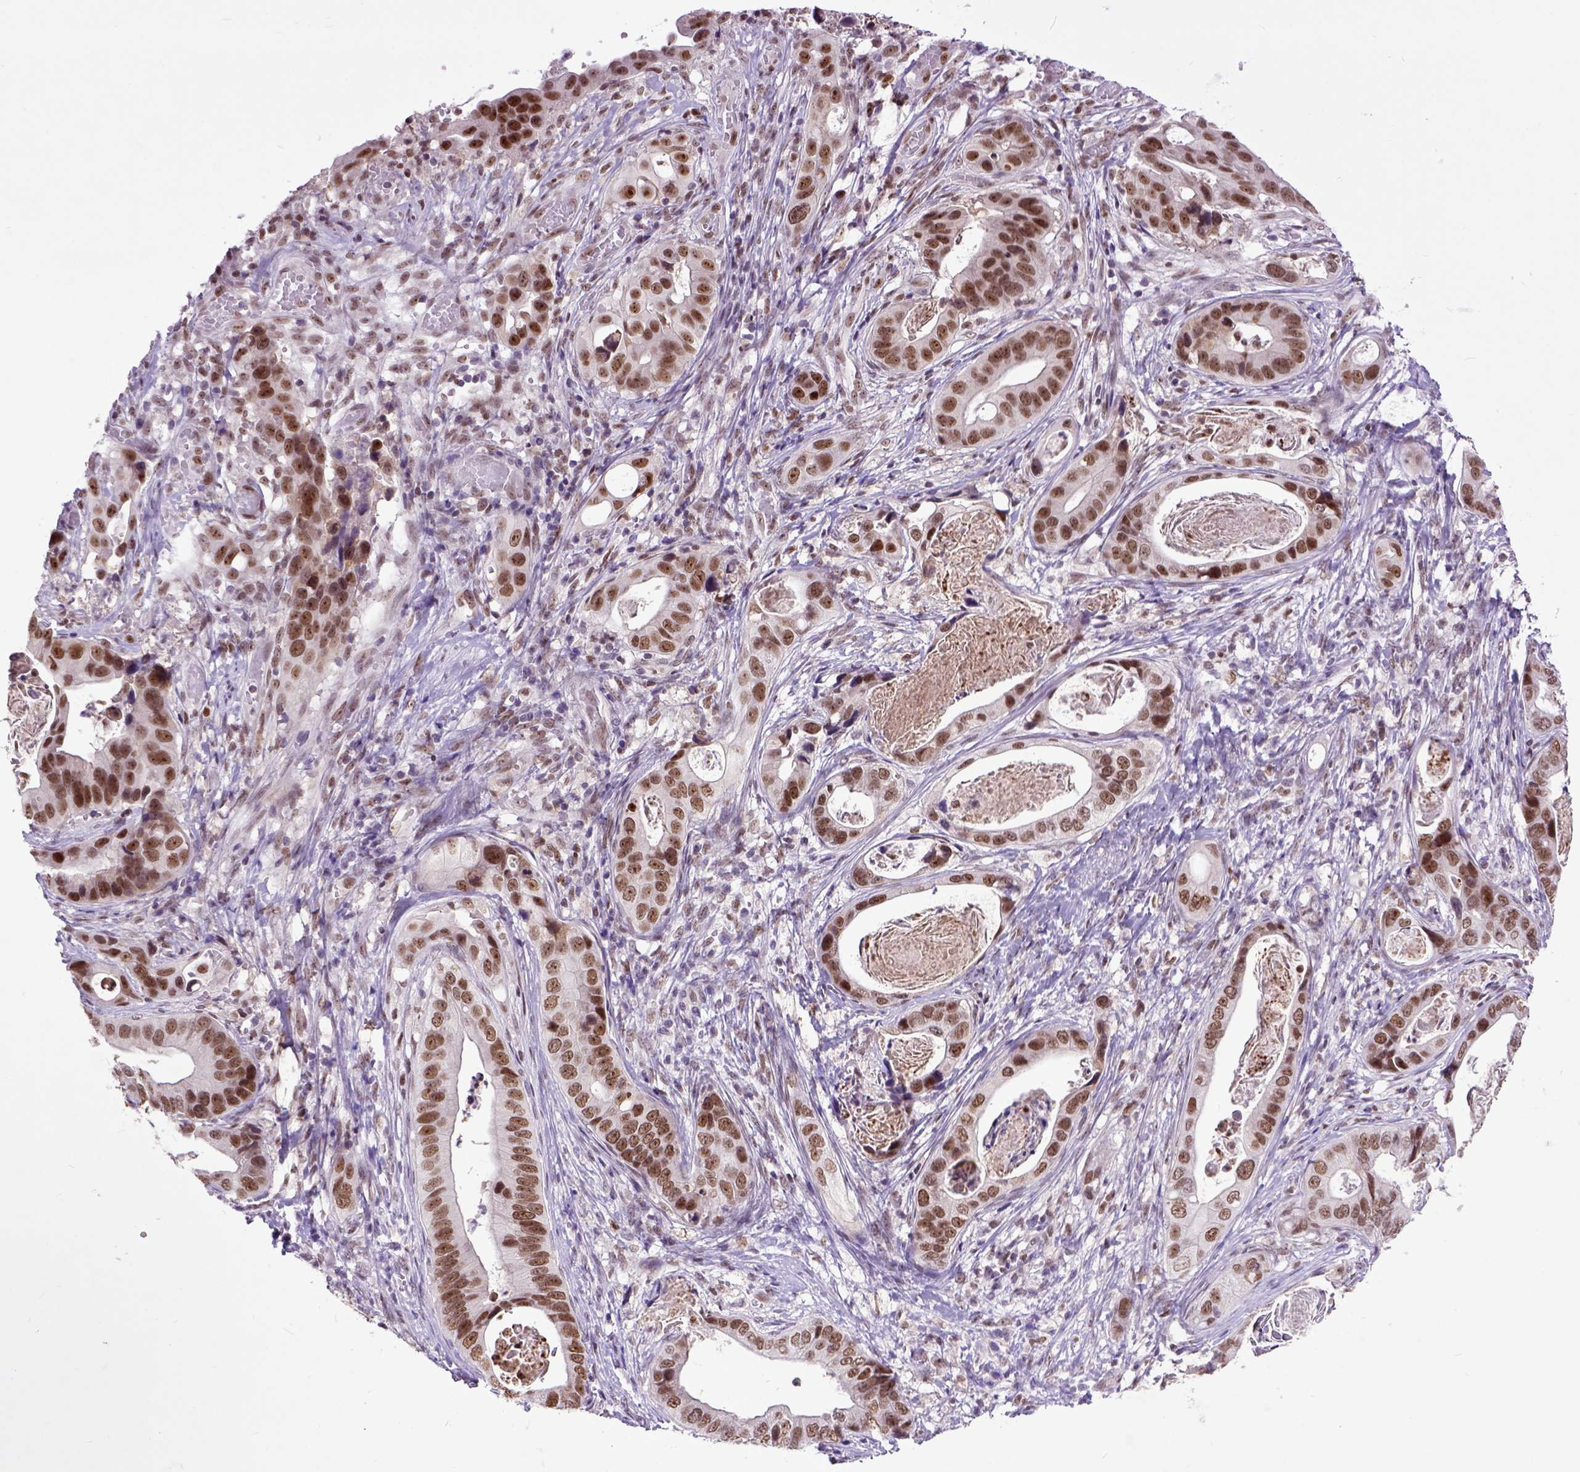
{"staining": {"intensity": "moderate", "quantity": ">75%", "location": "nuclear"}, "tissue": "stomach cancer", "cell_type": "Tumor cells", "image_type": "cancer", "snomed": [{"axis": "morphology", "description": "Adenocarcinoma, NOS"}, {"axis": "topography", "description": "Stomach"}], "caption": "Immunohistochemistry (IHC) staining of stomach adenocarcinoma, which displays medium levels of moderate nuclear positivity in approximately >75% of tumor cells indicating moderate nuclear protein expression. The staining was performed using DAB (brown) for protein detection and nuclei were counterstained in hematoxylin (blue).", "gene": "RCC2", "patient": {"sex": "male", "age": 84}}